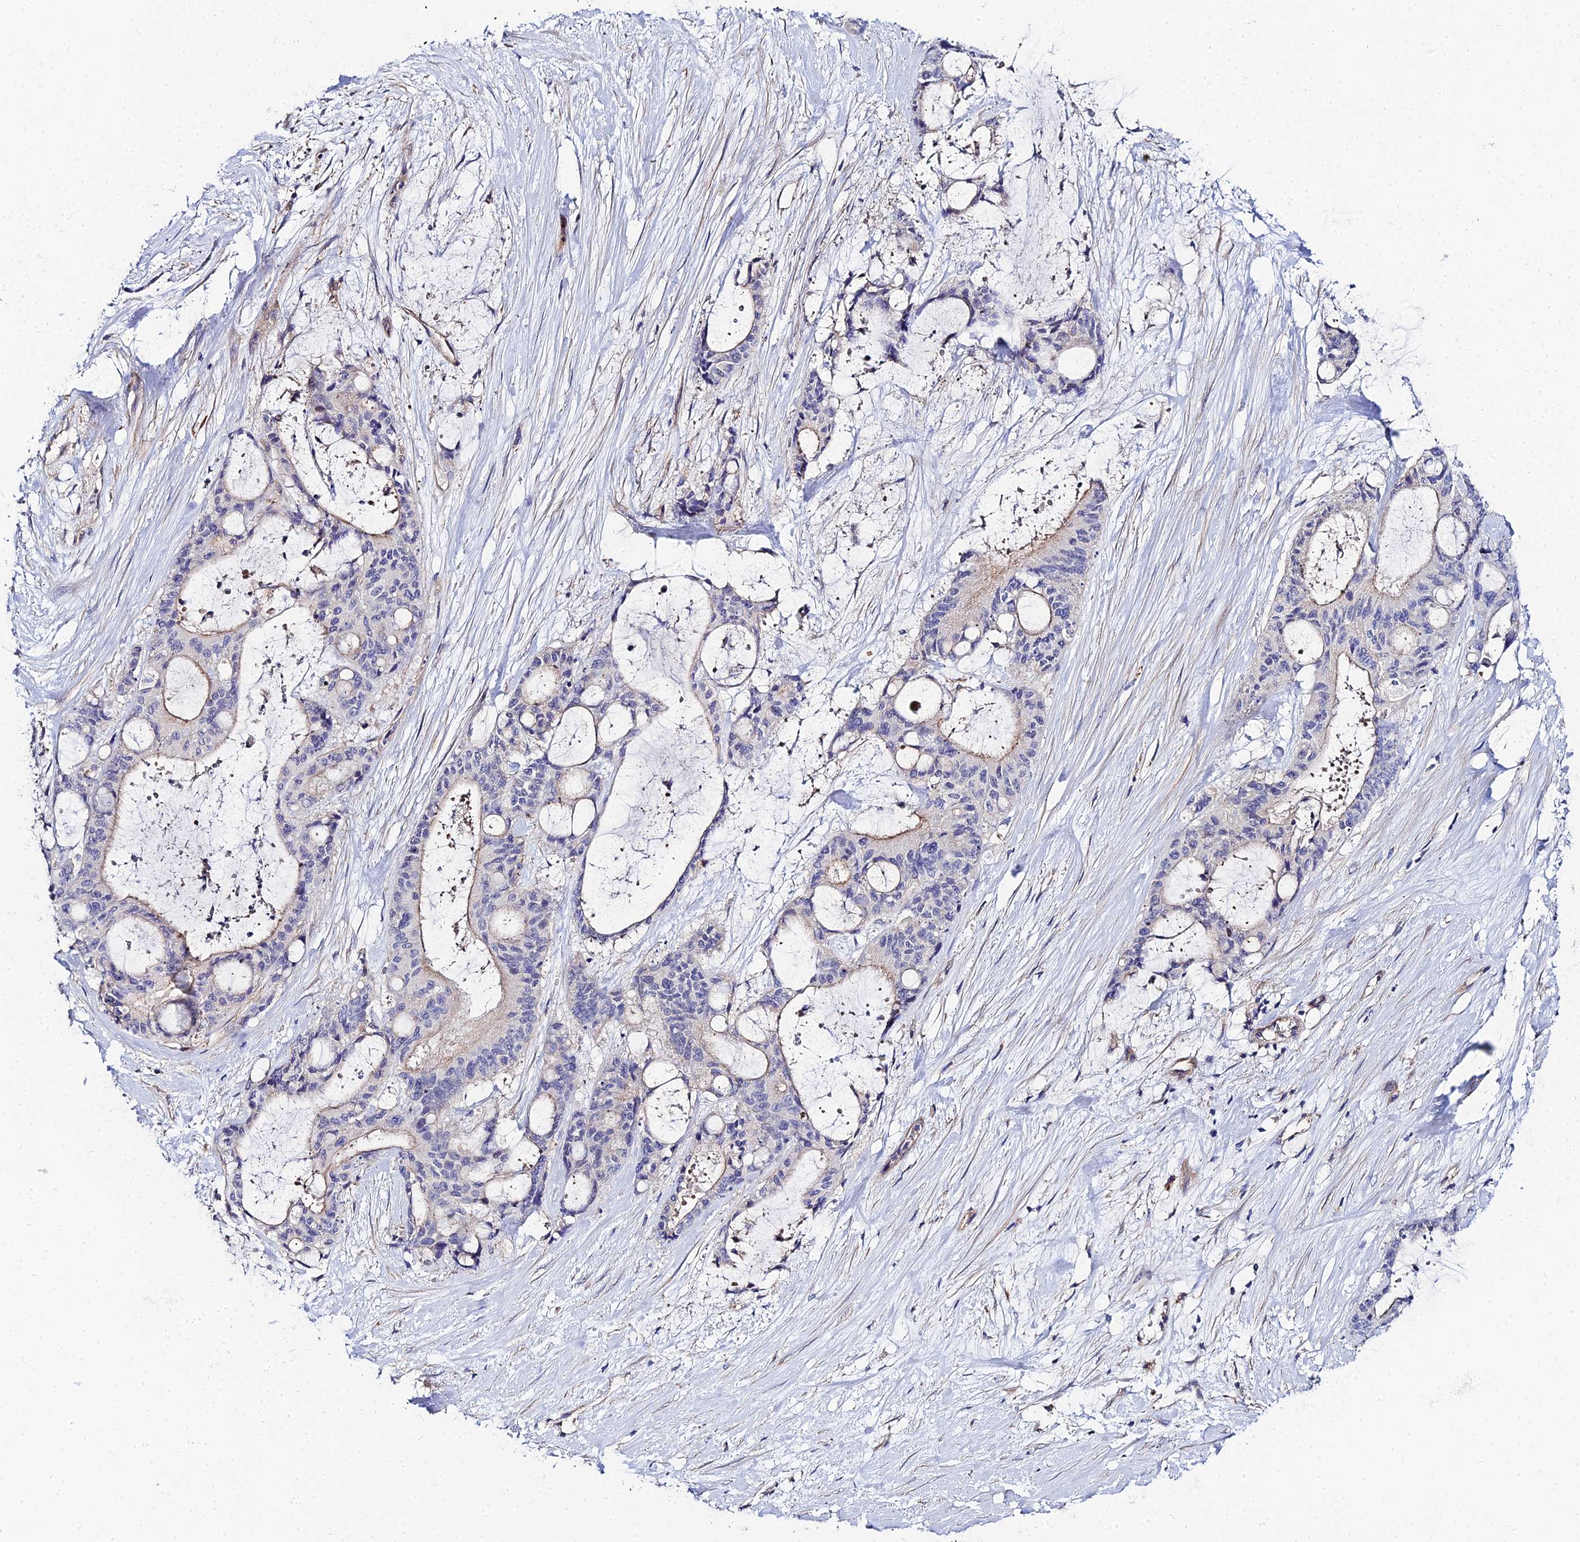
{"staining": {"intensity": "weak", "quantity": "<25%", "location": "cytoplasmic/membranous"}, "tissue": "liver cancer", "cell_type": "Tumor cells", "image_type": "cancer", "snomed": [{"axis": "morphology", "description": "Normal tissue, NOS"}, {"axis": "morphology", "description": "Cholangiocarcinoma"}, {"axis": "topography", "description": "Liver"}, {"axis": "topography", "description": "Peripheral nerve tissue"}], "caption": "A photomicrograph of human liver cholangiocarcinoma is negative for staining in tumor cells.", "gene": "APOBEC3H", "patient": {"sex": "female", "age": 73}}